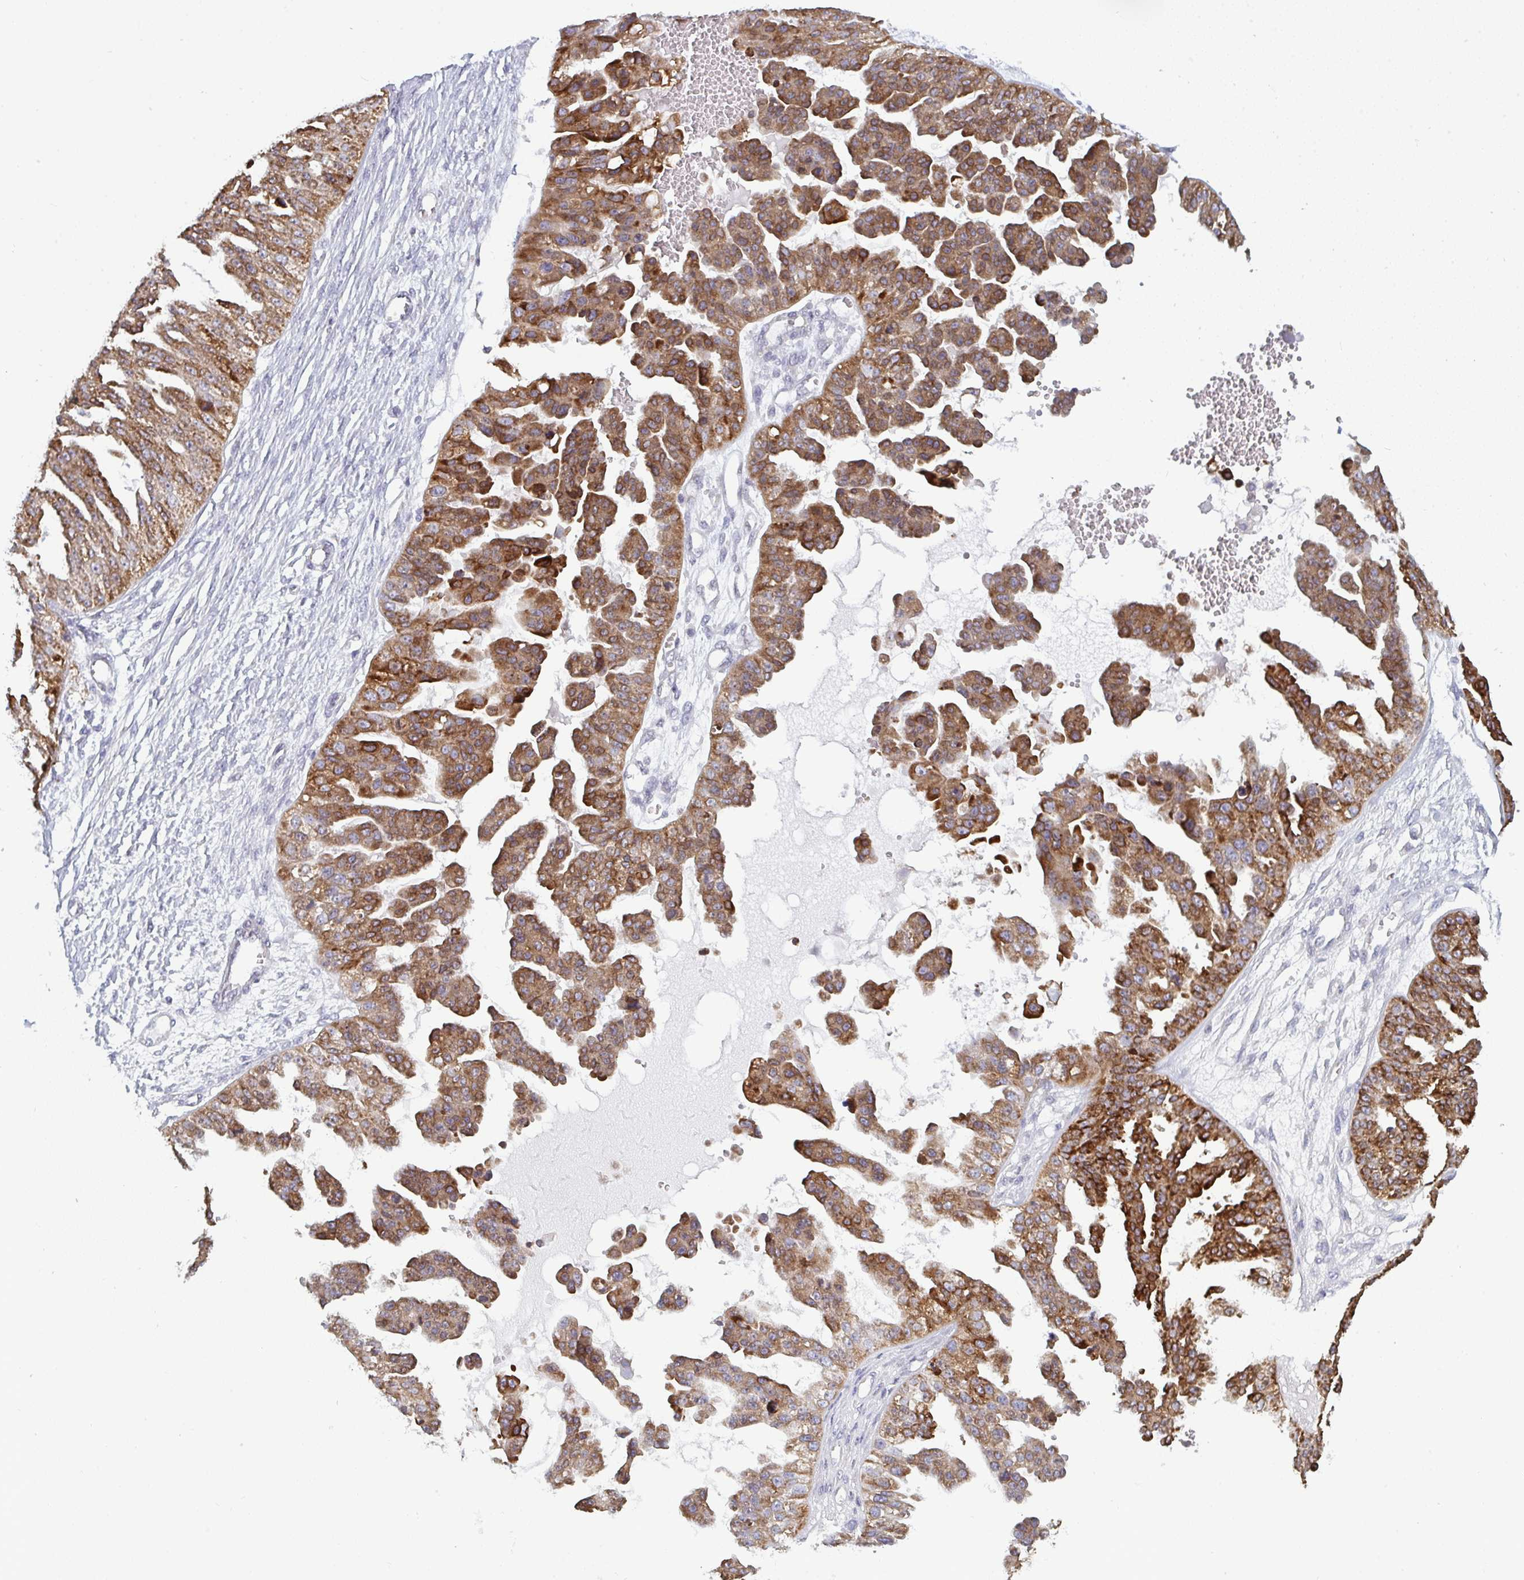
{"staining": {"intensity": "moderate", "quantity": ">75%", "location": "cytoplasmic/membranous"}, "tissue": "ovarian cancer", "cell_type": "Tumor cells", "image_type": "cancer", "snomed": [{"axis": "morphology", "description": "Cystadenocarcinoma, serous, NOS"}, {"axis": "topography", "description": "Ovary"}], "caption": "Ovarian serous cystadenocarcinoma stained with a brown dye displays moderate cytoplasmic/membranous positive expression in approximately >75% of tumor cells.", "gene": "LYSMD4", "patient": {"sex": "female", "age": 58}}